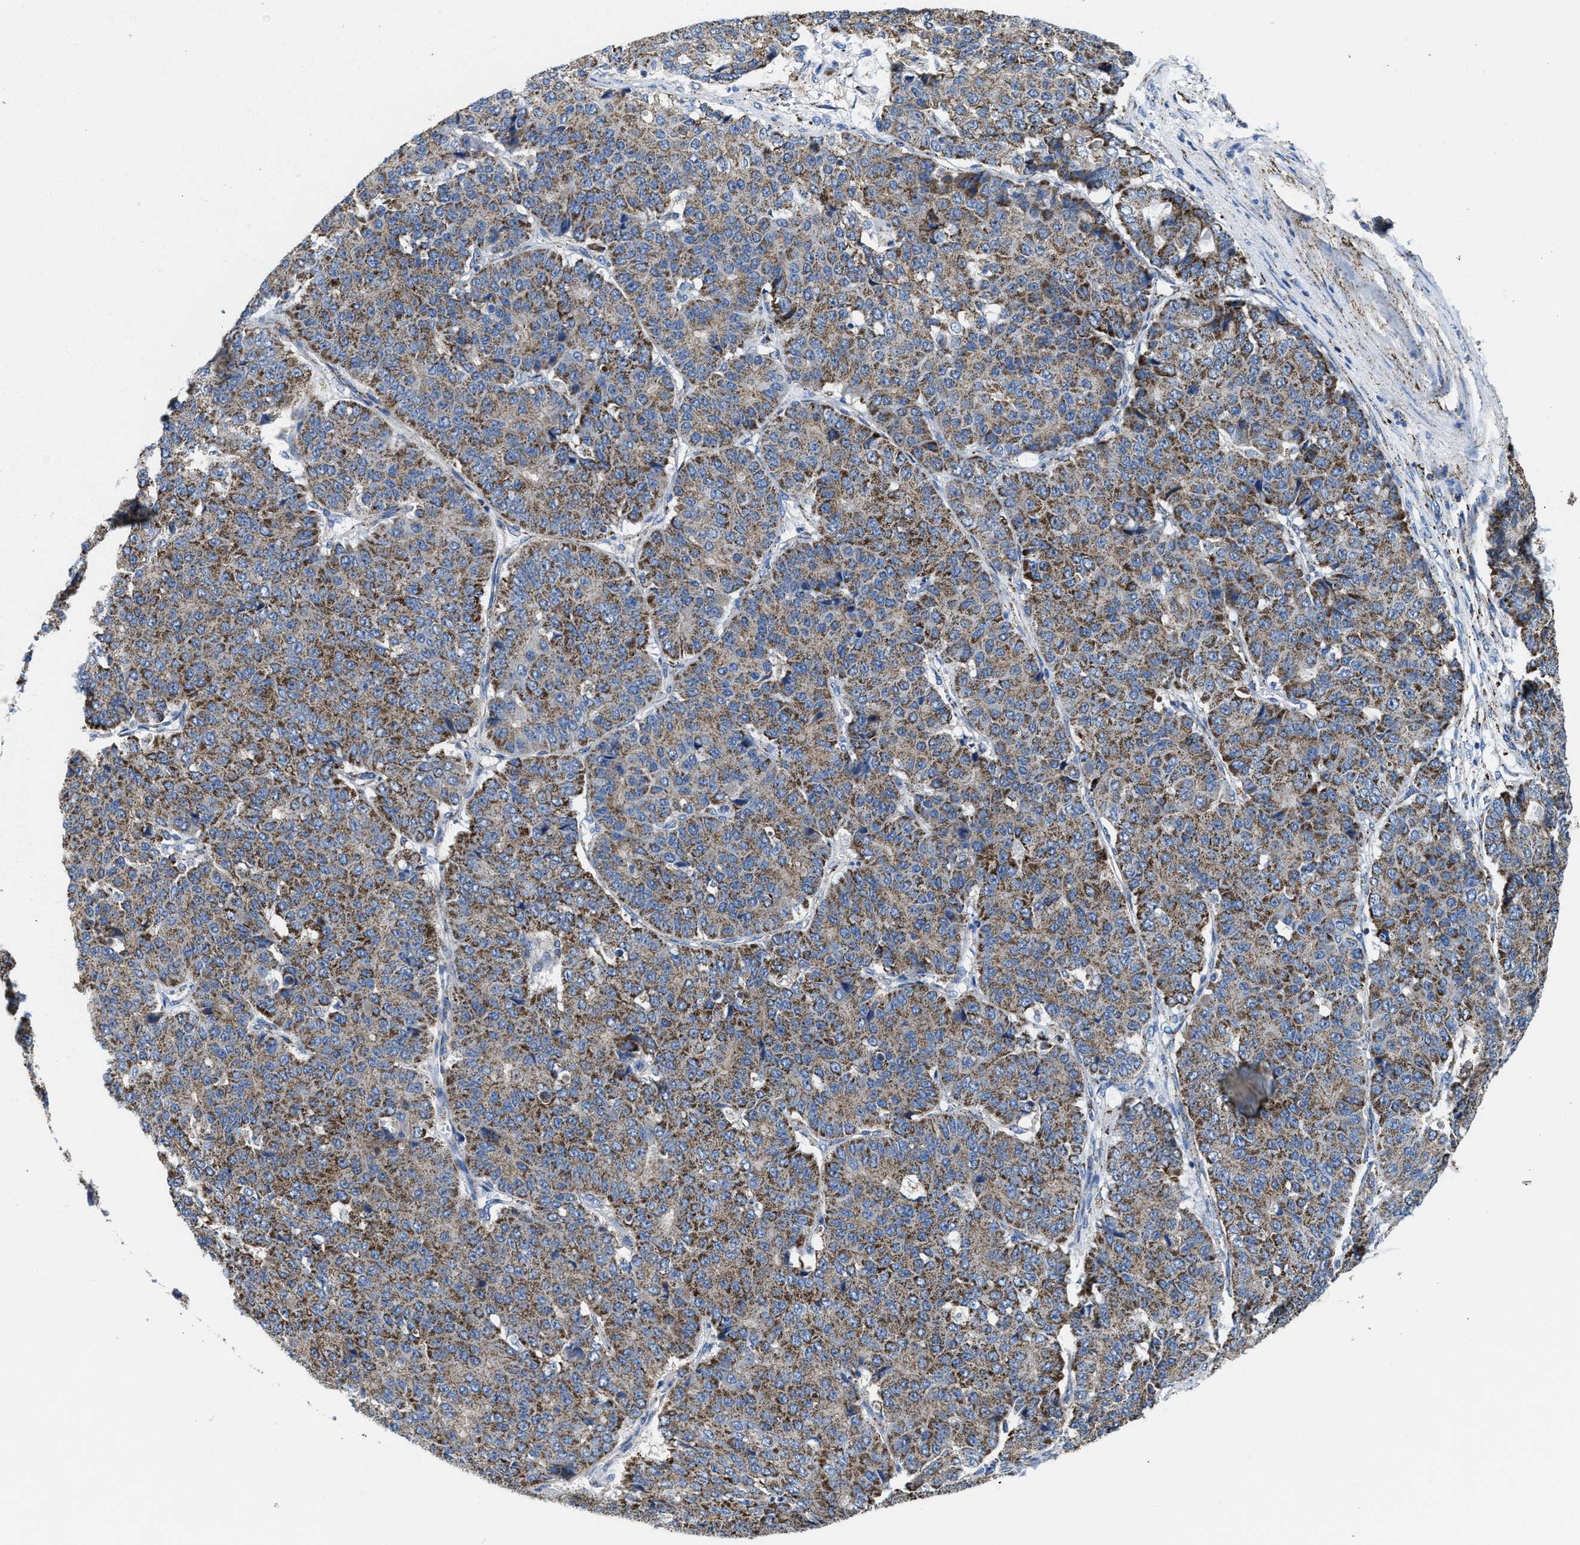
{"staining": {"intensity": "moderate", "quantity": ">75%", "location": "cytoplasmic/membranous"}, "tissue": "pancreatic cancer", "cell_type": "Tumor cells", "image_type": "cancer", "snomed": [{"axis": "morphology", "description": "Adenocarcinoma, NOS"}, {"axis": "topography", "description": "Pancreas"}], "caption": "Brown immunohistochemical staining in human adenocarcinoma (pancreatic) shows moderate cytoplasmic/membranous staining in approximately >75% of tumor cells. The protein is stained brown, and the nuclei are stained in blue (DAB (3,3'-diaminobenzidine) IHC with brightfield microscopy, high magnification).", "gene": "ALDH1B1", "patient": {"sex": "male", "age": 50}}